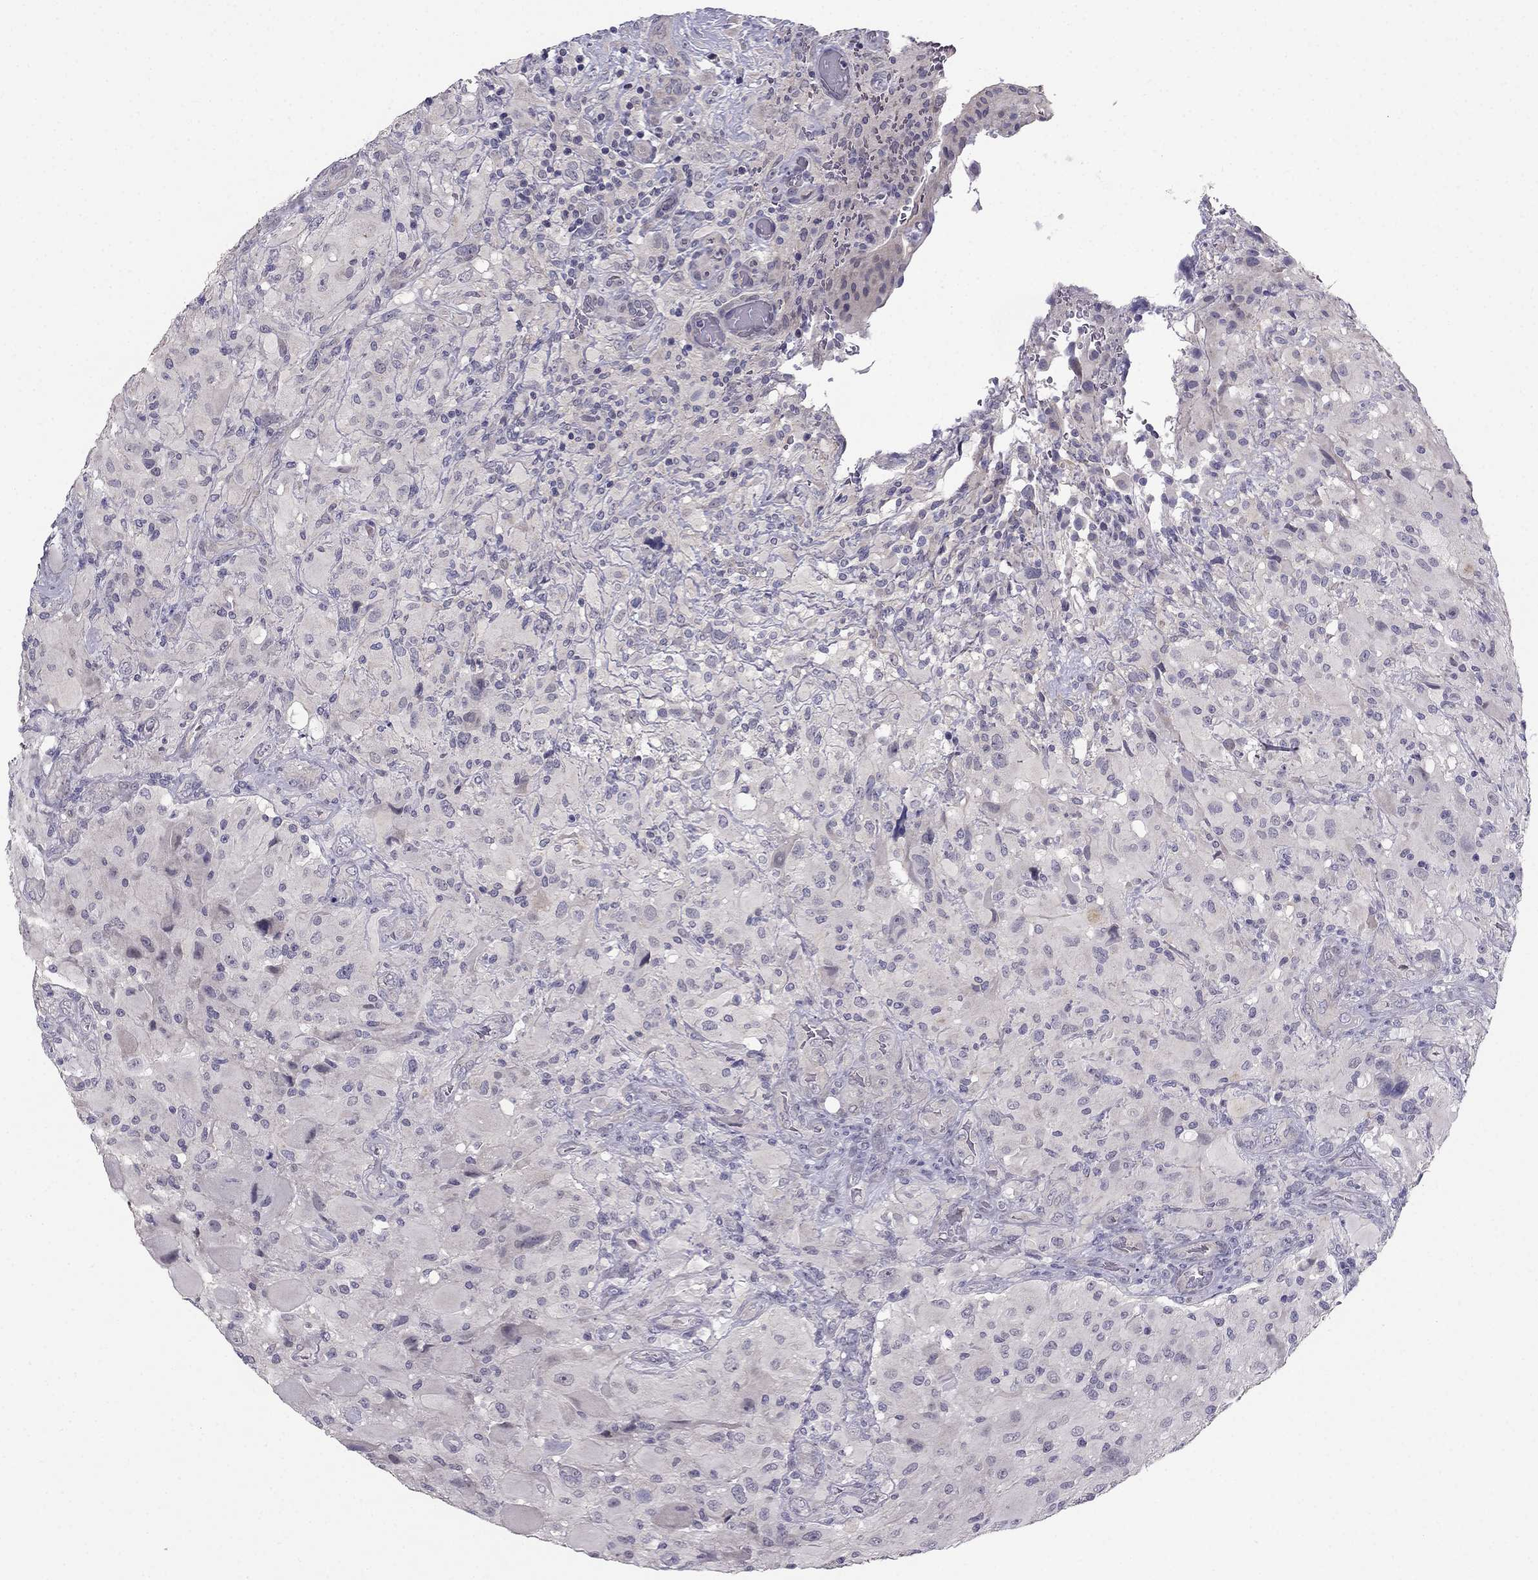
{"staining": {"intensity": "negative", "quantity": "none", "location": "none"}, "tissue": "glioma", "cell_type": "Tumor cells", "image_type": "cancer", "snomed": [{"axis": "morphology", "description": "Glioma, malignant, High grade"}, {"axis": "topography", "description": "Cerebral cortex"}], "caption": "Tumor cells show no significant protein positivity in glioma.", "gene": "HSFX1", "patient": {"sex": "male", "age": 35}}